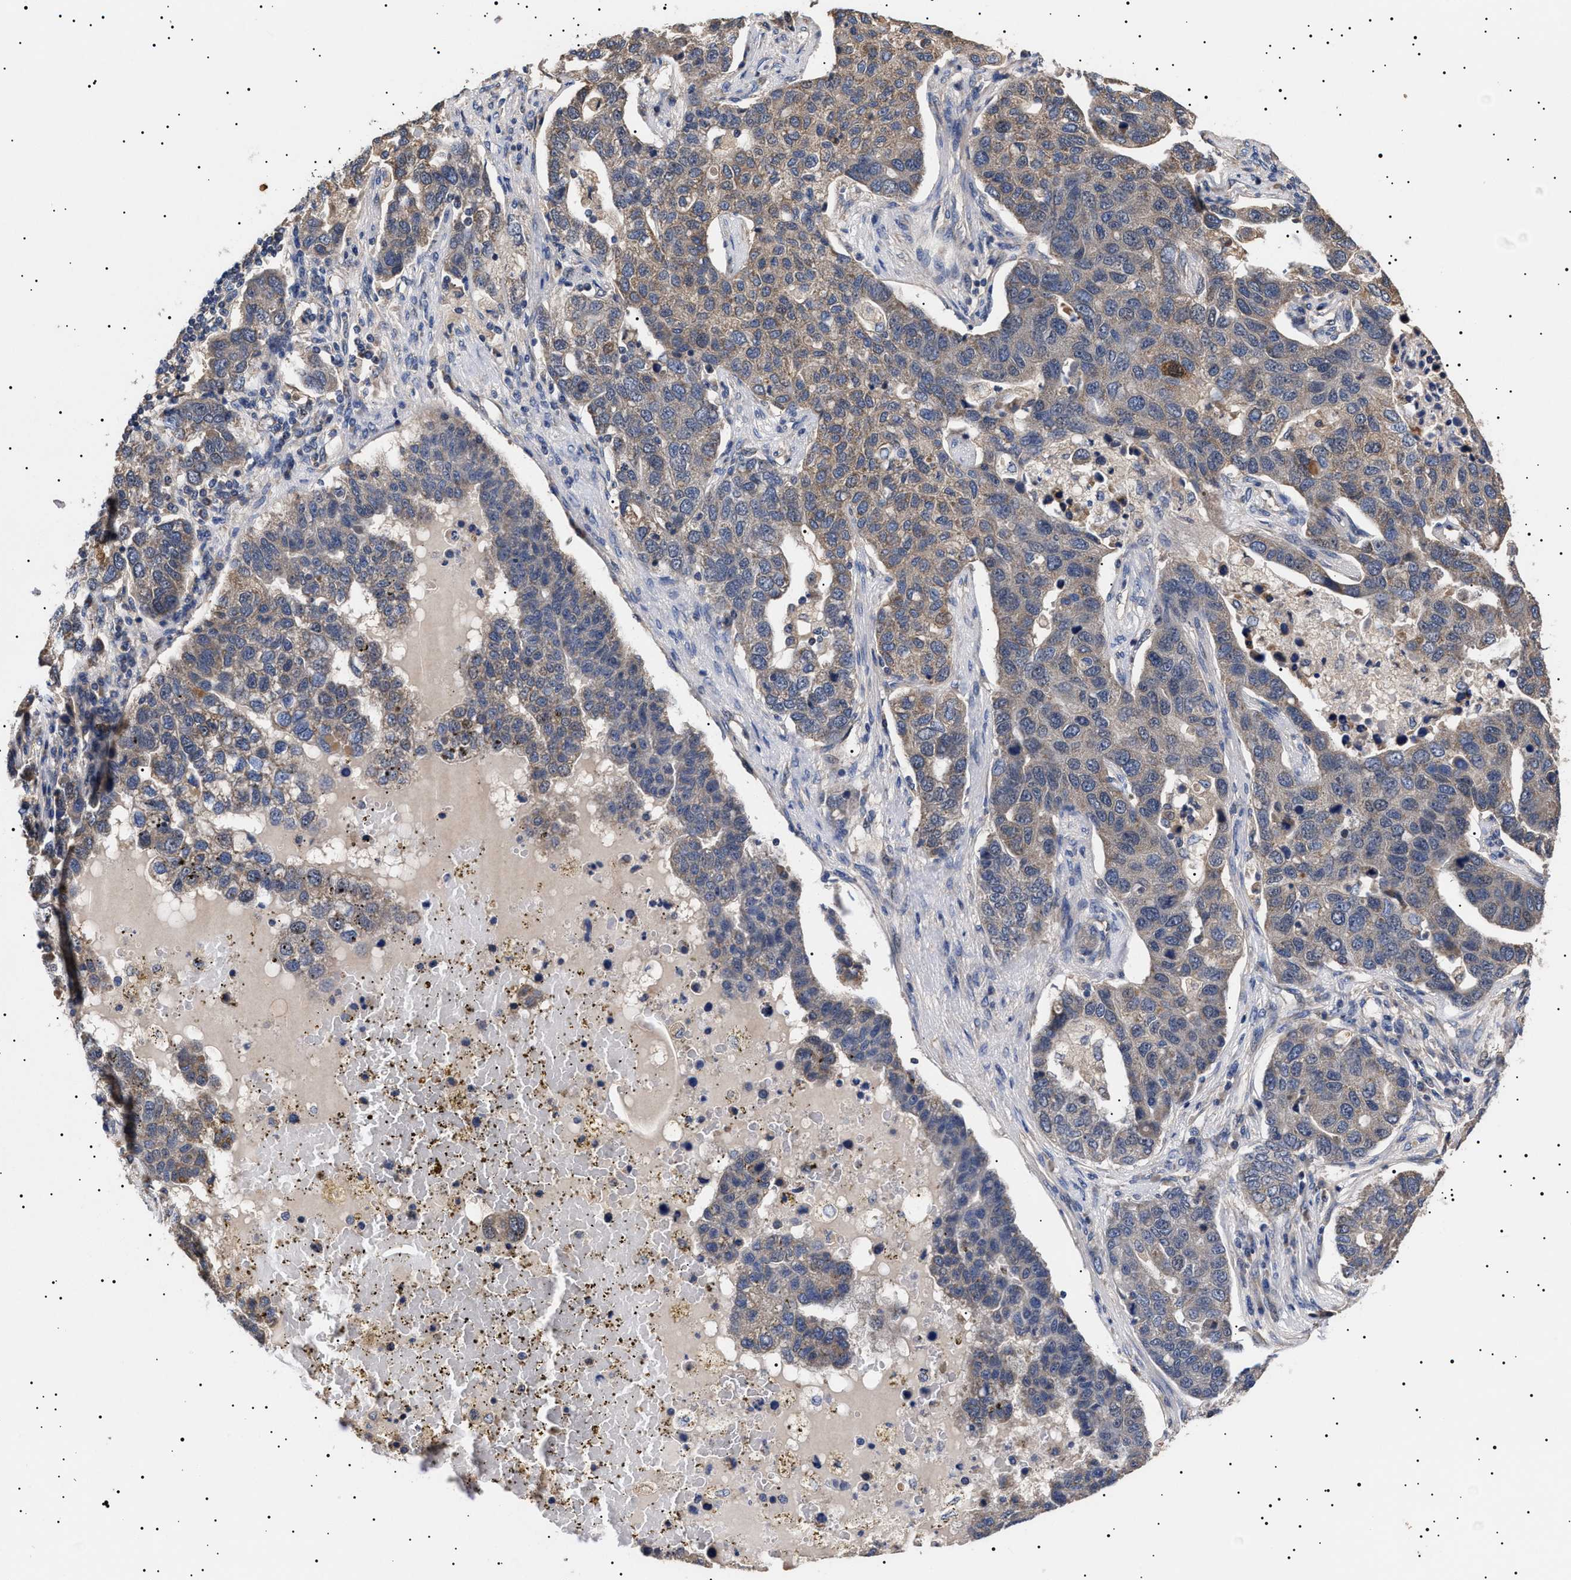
{"staining": {"intensity": "weak", "quantity": "25%-75%", "location": "cytoplasmic/membranous"}, "tissue": "pancreatic cancer", "cell_type": "Tumor cells", "image_type": "cancer", "snomed": [{"axis": "morphology", "description": "Adenocarcinoma, NOS"}, {"axis": "topography", "description": "Pancreas"}], "caption": "Protein staining reveals weak cytoplasmic/membranous expression in about 25%-75% of tumor cells in adenocarcinoma (pancreatic). (Stains: DAB (3,3'-diaminobenzidine) in brown, nuclei in blue, Microscopy: brightfield microscopy at high magnification).", "gene": "KRBA1", "patient": {"sex": "female", "age": 61}}